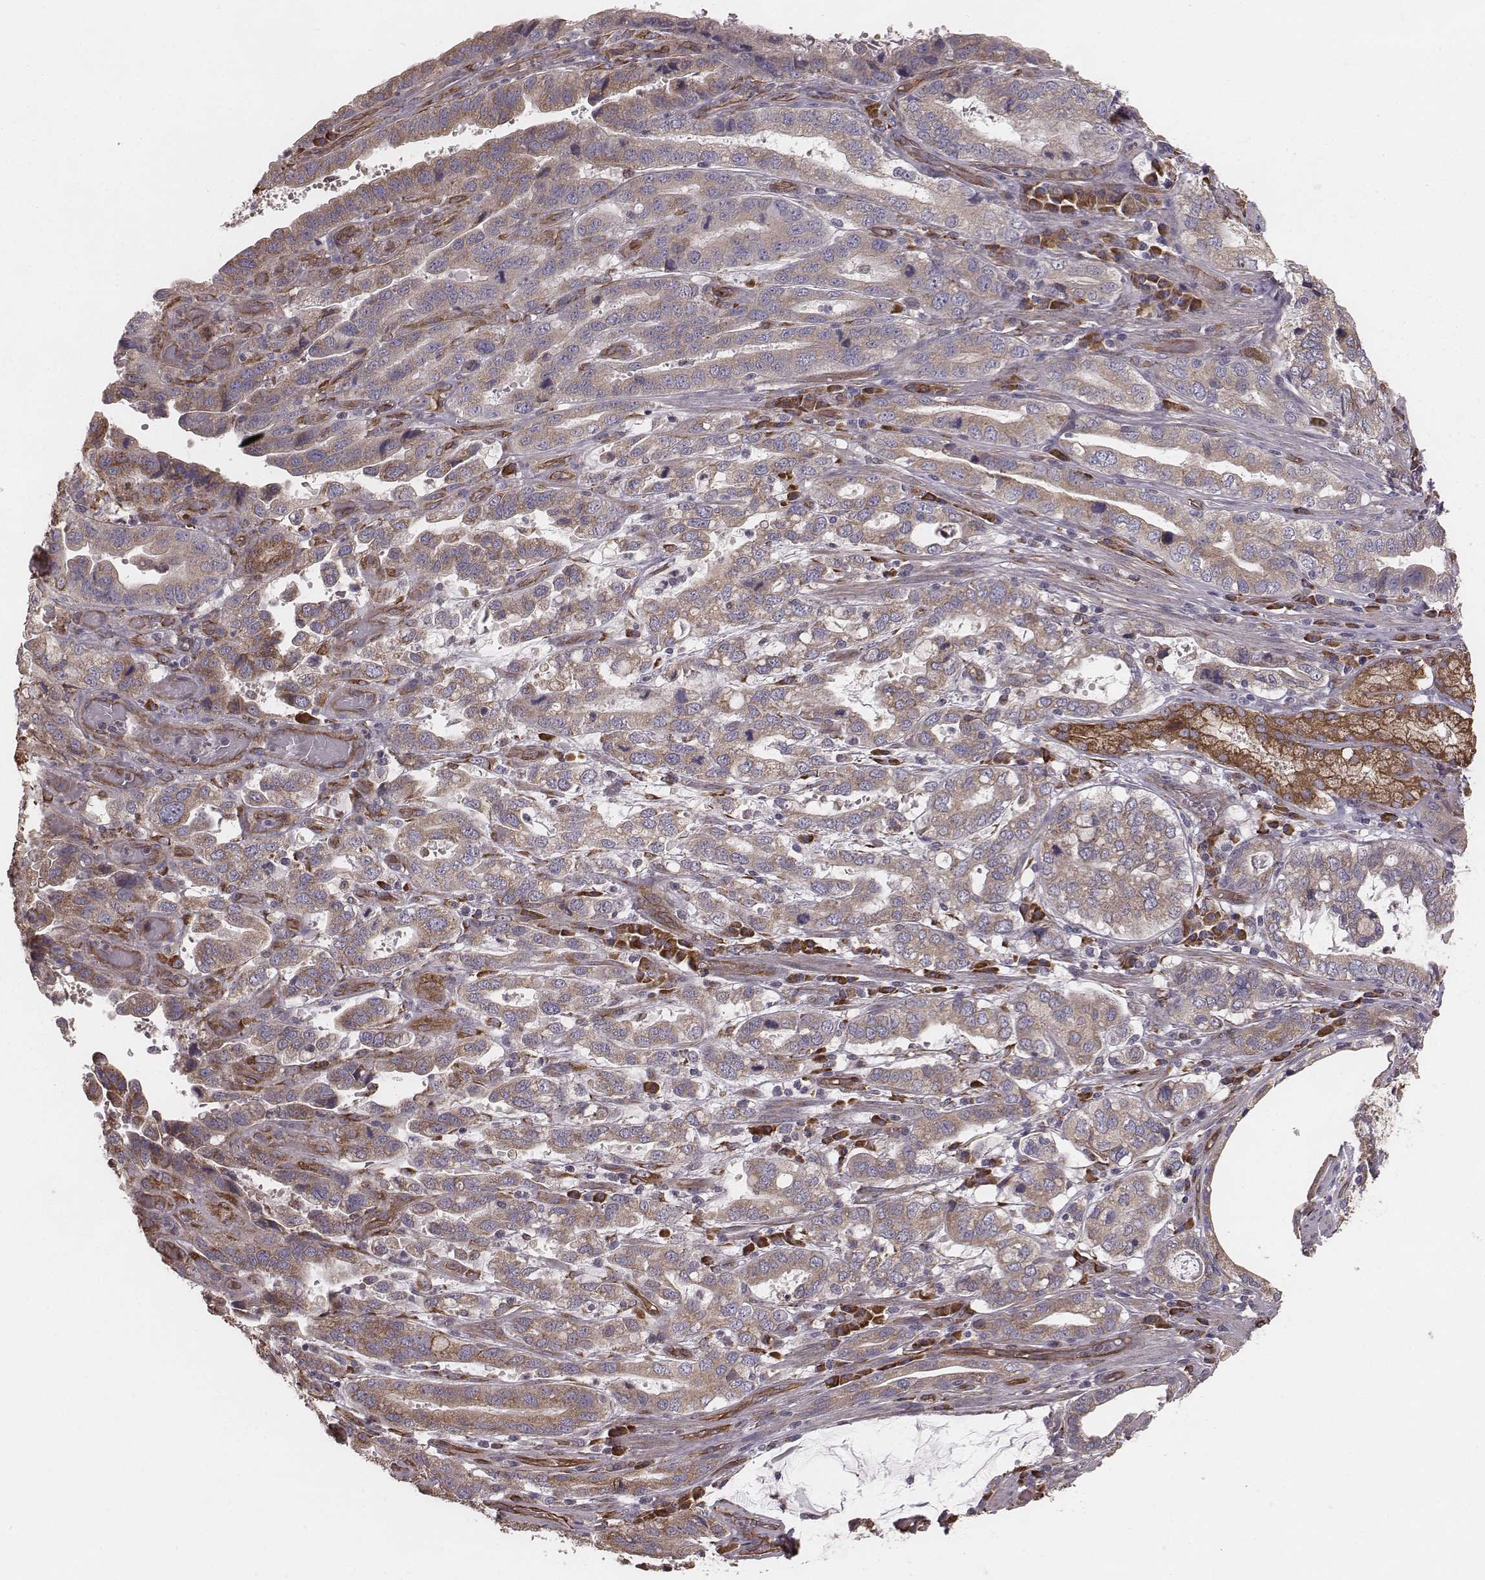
{"staining": {"intensity": "weak", "quantity": ">75%", "location": "cytoplasmic/membranous"}, "tissue": "stomach cancer", "cell_type": "Tumor cells", "image_type": "cancer", "snomed": [{"axis": "morphology", "description": "Adenocarcinoma, NOS"}, {"axis": "topography", "description": "Stomach, lower"}], "caption": "DAB immunohistochemical staining of human stomach cancer exhibits weak cytoplasmic/membranous protein positivity in about >75% of tumor cells.", "gene": "PALMD", "patient": {"sex": "female", "age": 76}}